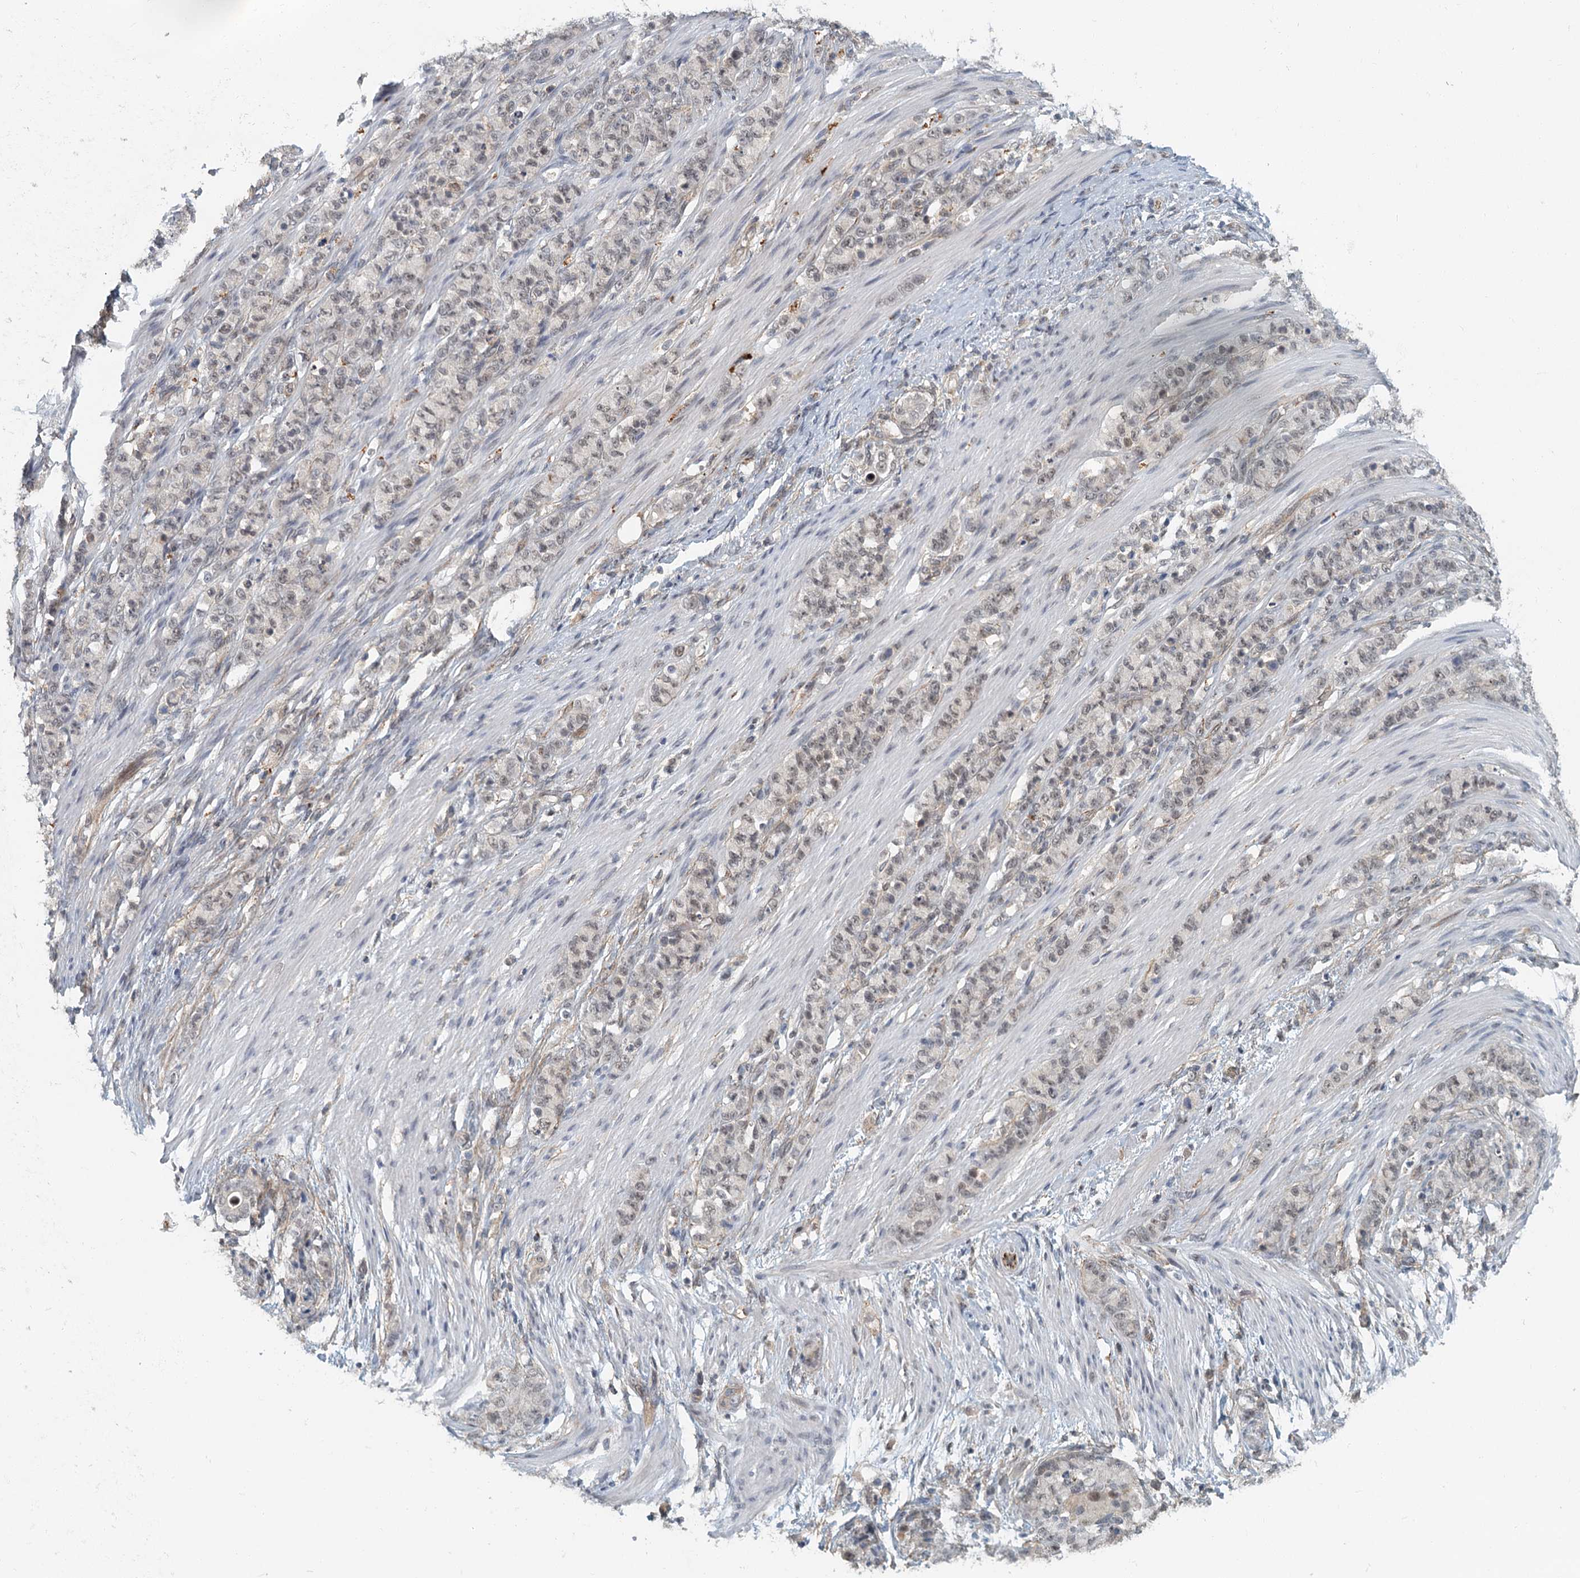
{"staining": {"intensity": "weak", "quantity": "25%-75%", "location": "nuclear"}, "tissue": "stomach cancer", "cell_type": "Tumor cells", "image_type": "cancer", "snomed": [{"axis": "morphology", "description": "Adenocarcinoma, NOS"}, {"axis": "topography", "description": "Stomach"}], "caption": "Weak nuclear staining is identified in approximately 25%-75% of tumor cells in stomach cancer (adenocarcinoma).", "gene": "TAS2R42", "patient": {"sex": "female", "age": 79}}